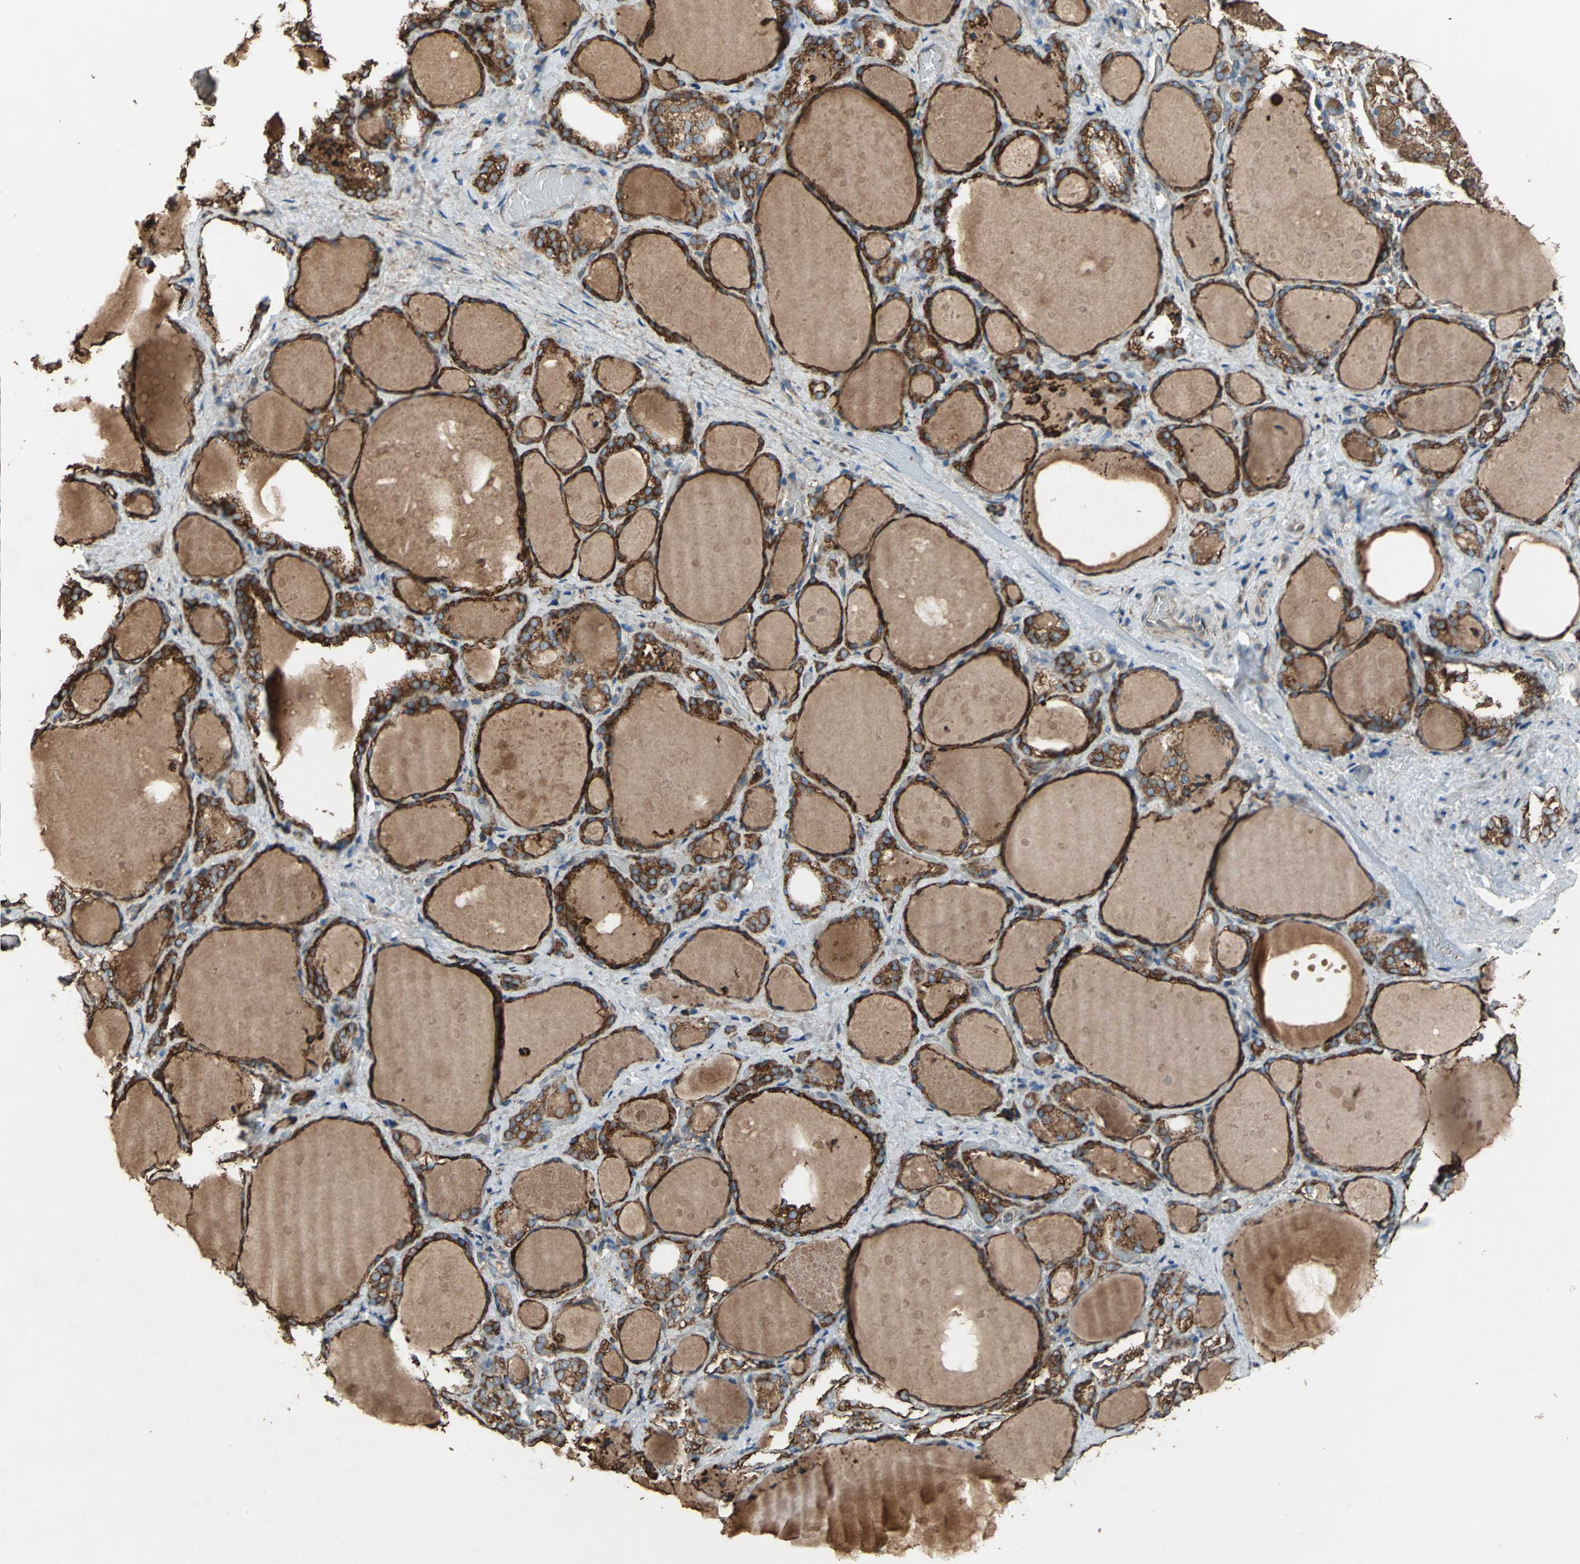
{"staining": {"intensity": "strong", "quantity": ">75%", "location": "cytoplasmic/membranous"}, "tissue": "thyroid gland", "cell_type": "Glandular cells", "image_type": "normal", "snomed": [{"axis": "morphology", "description": "Normal tissue, NOS"}, {"axis": "topography", "description": "Thyroid gland"}], "caption": "Protein expression analysis of benign human thyroid gland reveals strong cytoplasmic/membranous expression in approximately >75% of glandular cells. The staining was performed using DAB, with brown indicating positive protein expression. Nuclei are stained blue with hematoxylin.", "gene": "GPANK1", "patient": {"sex": "female", "age": 75}}